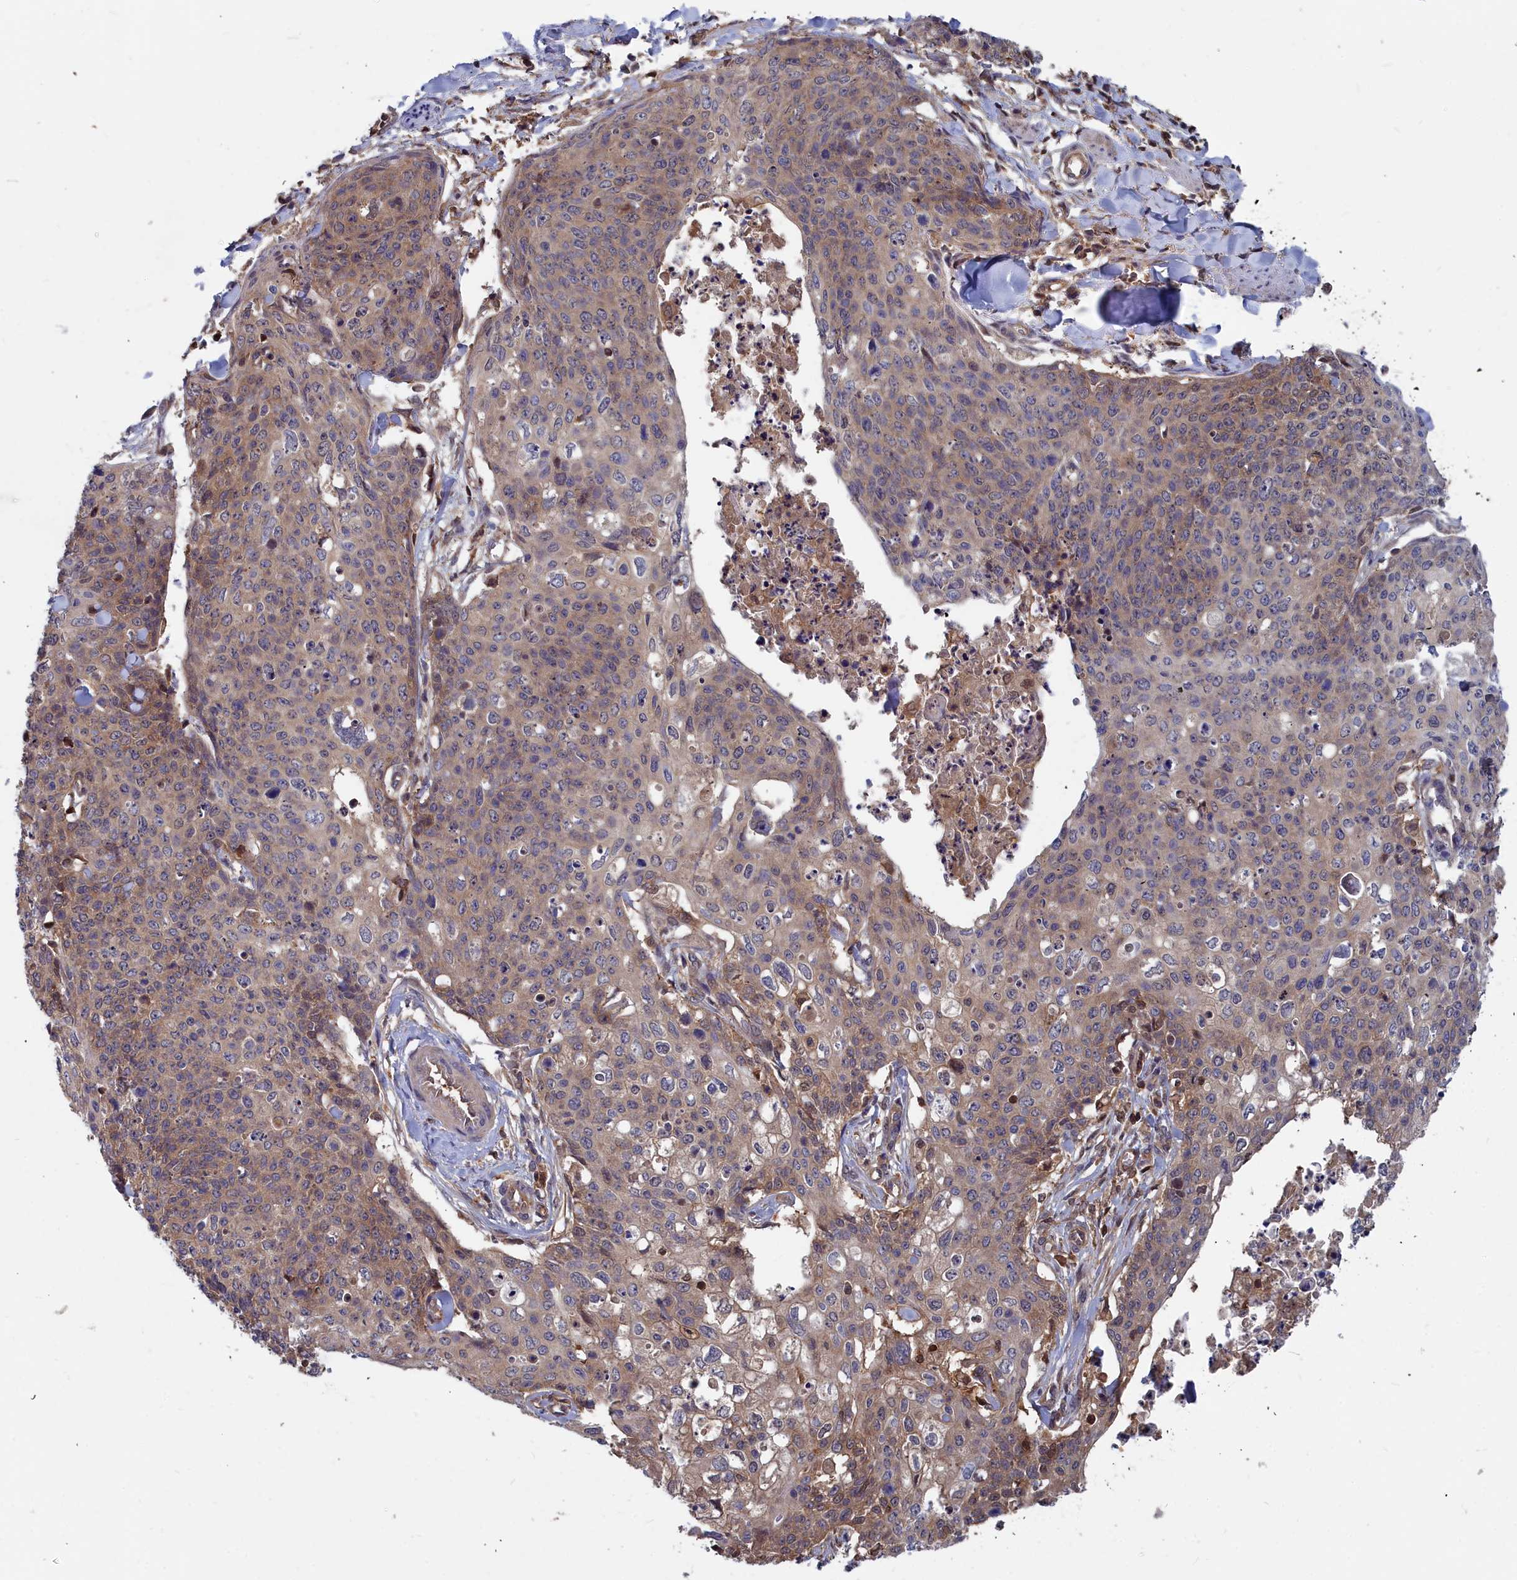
{"staining": {"intensity": "moderate", "quantity": ">75%", "location": "cytoplasmic/membranous"}, "tissue": "skin cancer", "cell_type": "Tumor cells", "image_type": "cancer", "snomed": [{"axis": "morphology", "description": "Squamous cell carcinoma, NOS"}, {"axis": "topography", "description": "Skin"}, {"axis": "topography", "description": "Vulva"}], "caption": "High-magnification brightfield microscopy of skin cancer (squamous cell carcinoma) stained with DAB (3,3'-diaminobenzidine) (brown) and counterstained with hematoxylin (blue). tumor cells exhibit moderate cytoplasmic/membranous positivity is present in about>75% of cells.", "gene": "GFRA2", "patient": {"sex": "female", "age": 85}}